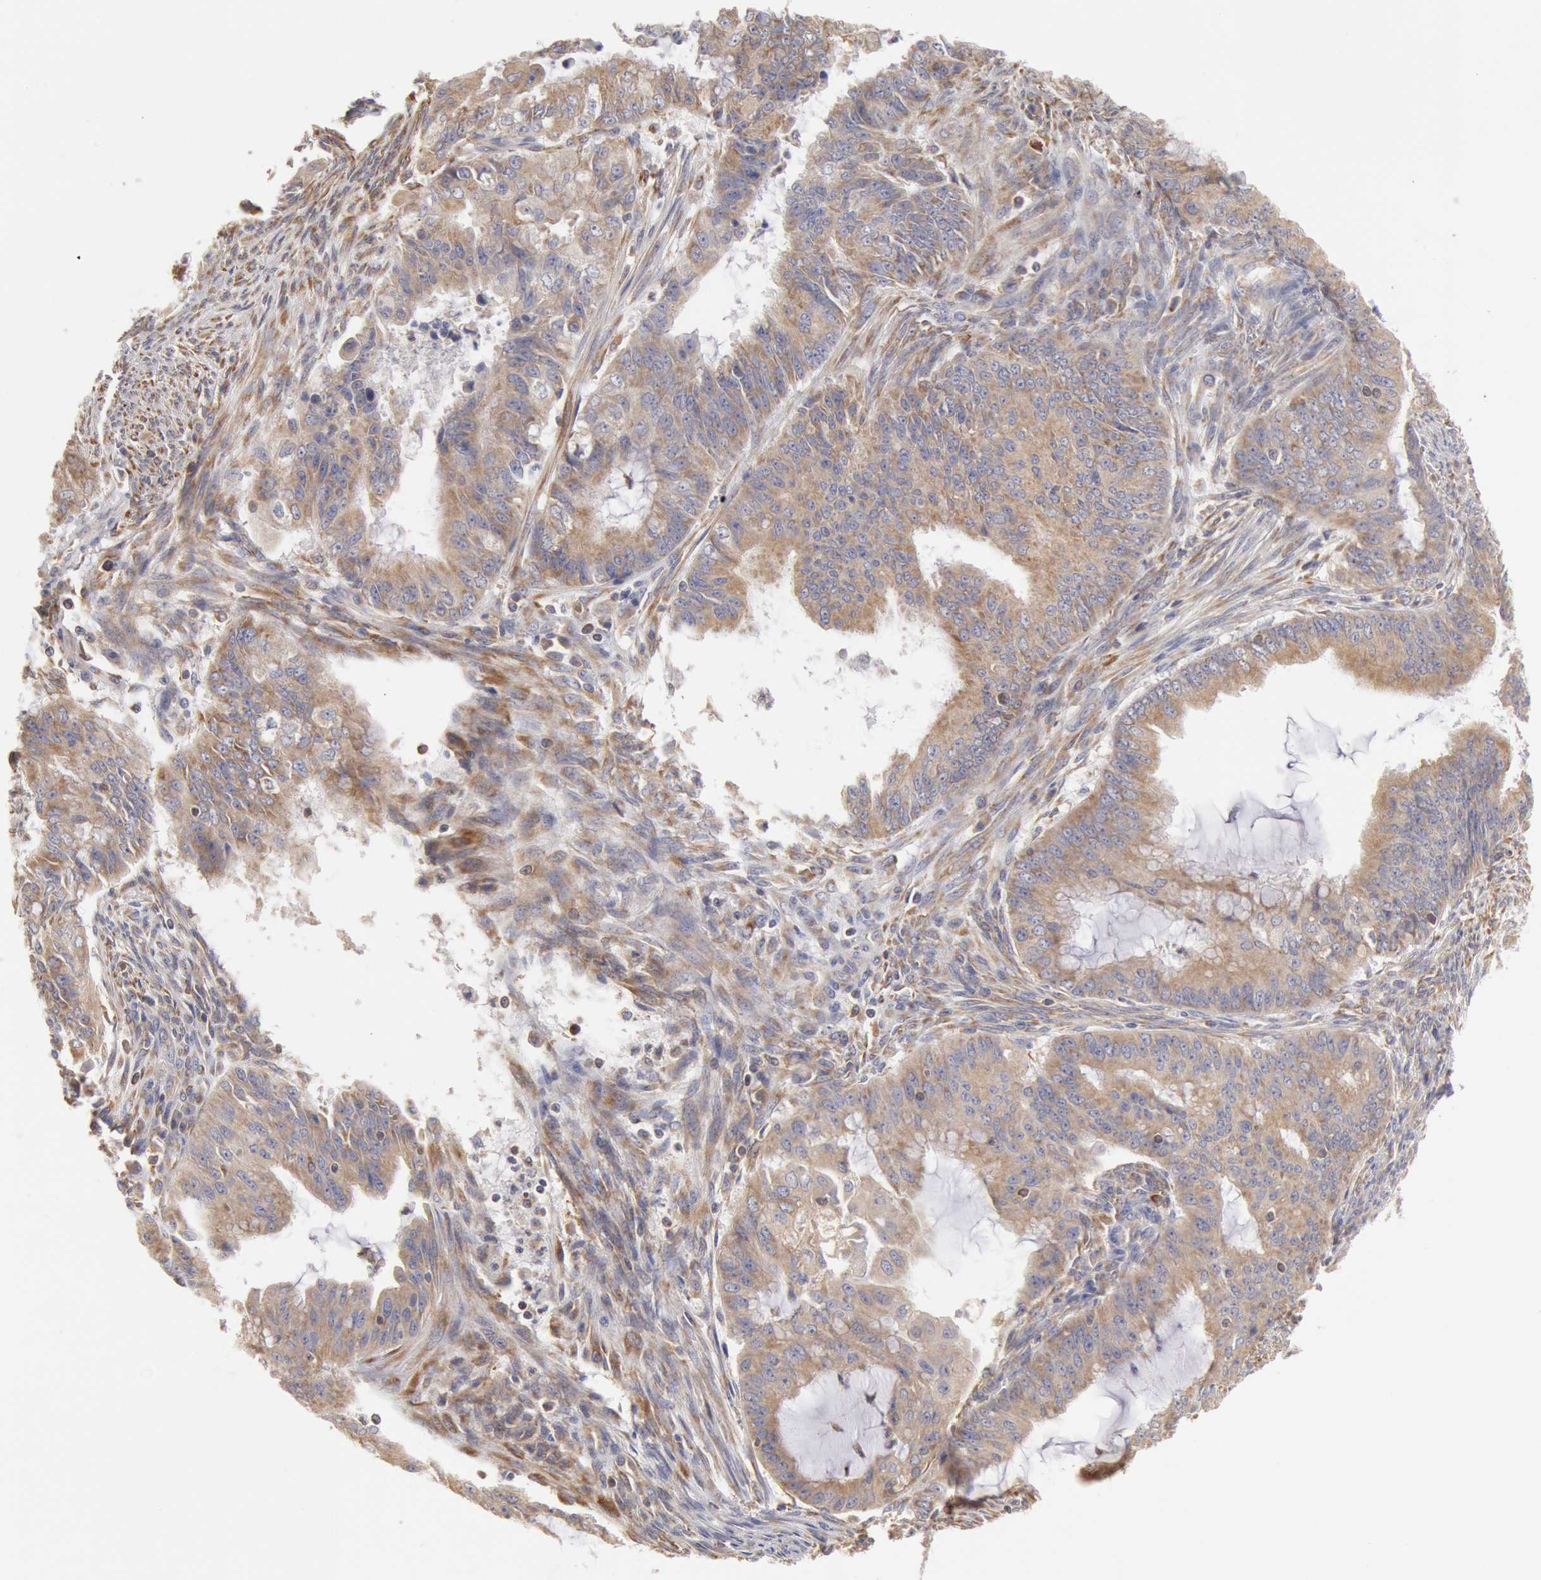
{"staining": {"intensity": "weak", "quantity": ">75%", "location": "cytoplasmic/membranous"}, "tissue": "endometrial cancer", "cell_type": "Tumor cells", "image_type": "cancer", "snomed": [{"axis": "morphology", "description": "Adenocarcinoma, NOS"}, {"axis": "topography", "description": "Endometrium"}], "caption": "DAB (3,3'-diaminobenzidine) immunohistochemical staining of human endometrial adenocarcinoma demonstrates weak cytoplasmic/membranous protein positivity in about >75% of tumor cells.", "gene": "OSBPL8", "patient": {"sex": "female", "age": 75}}